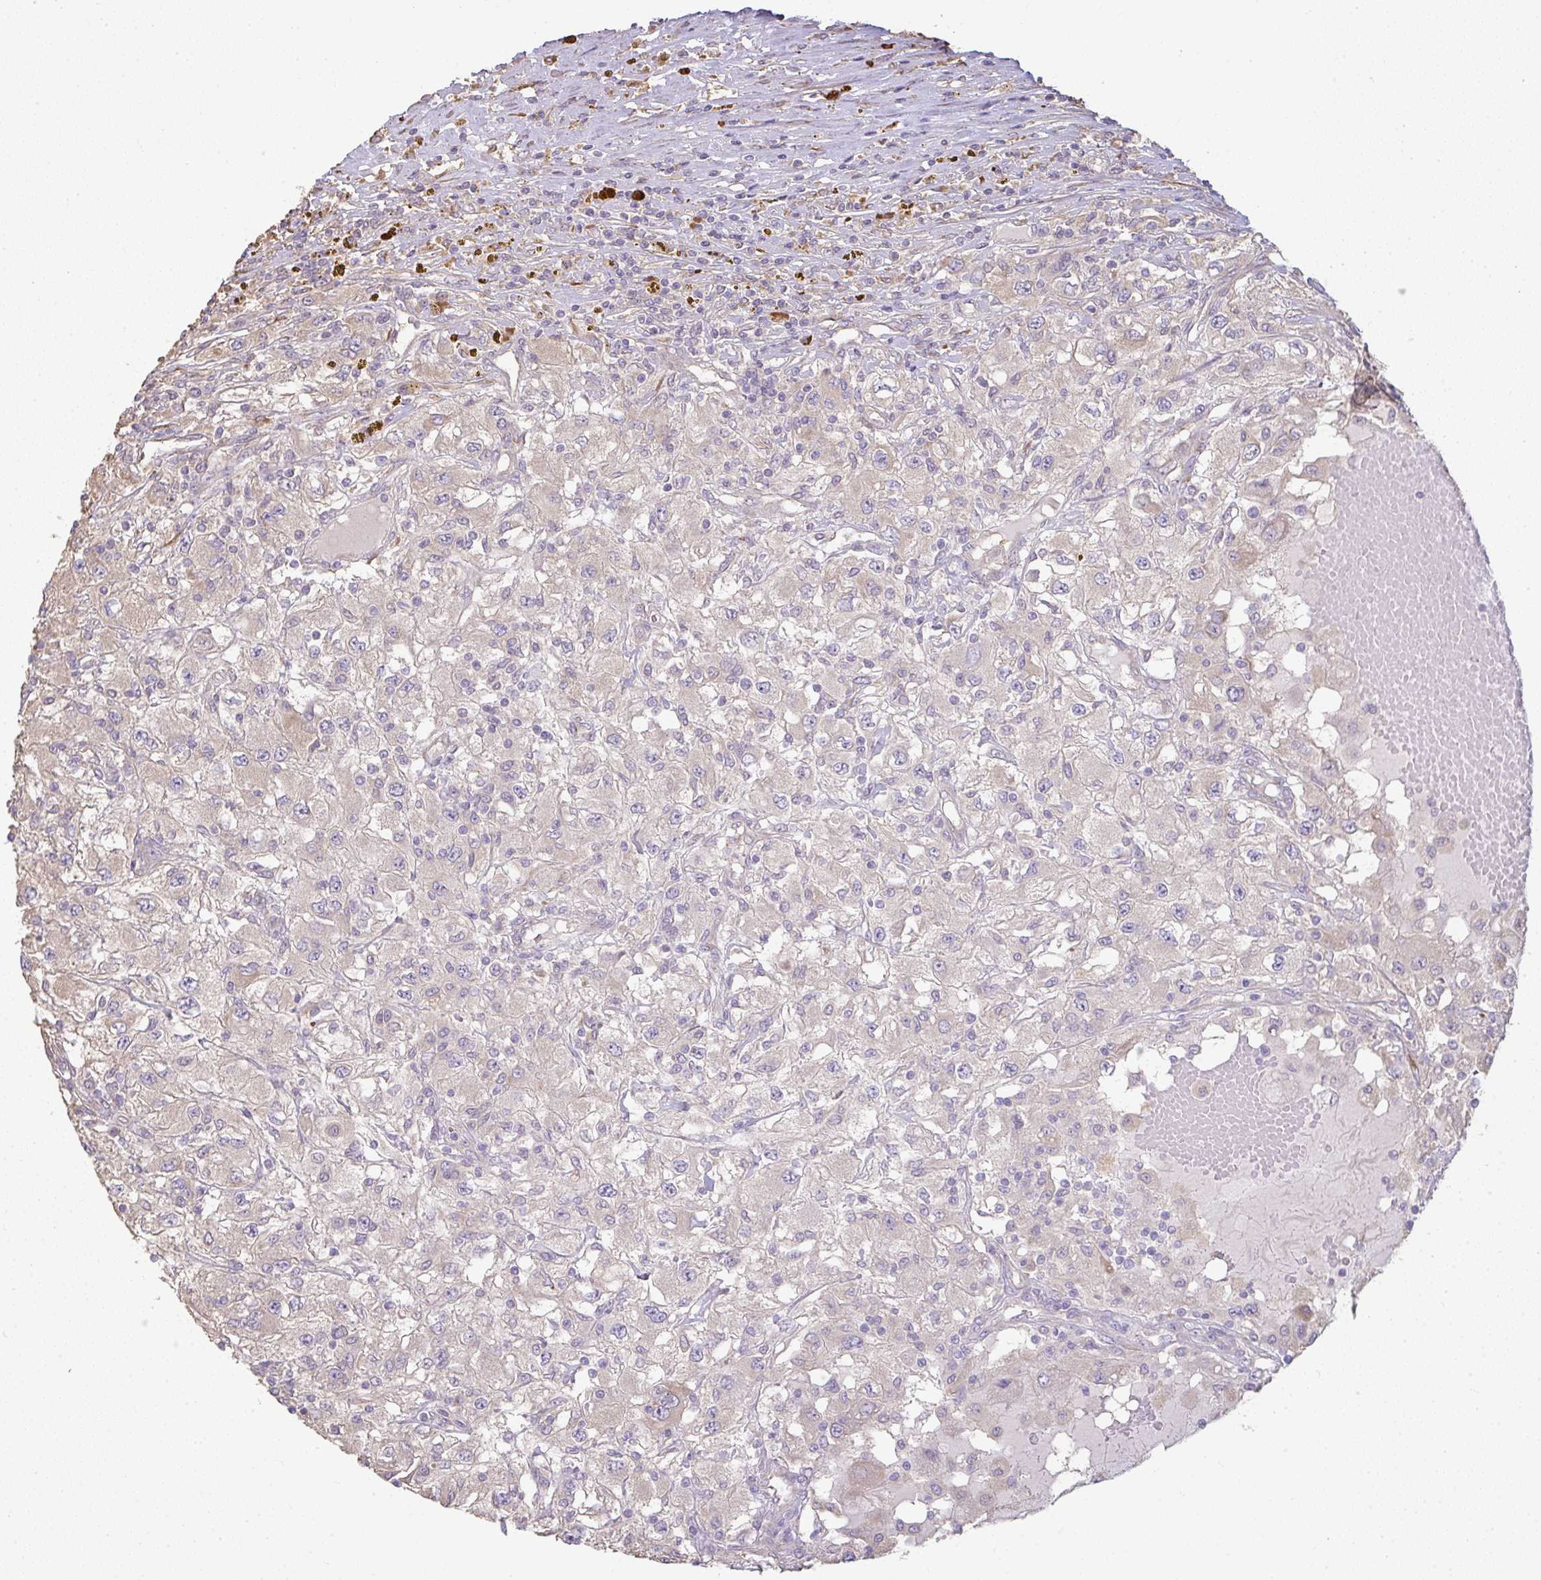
{"staining": {"intensity": "negative", "quantity": "none", "location": "none"}, "tissue": "renal cancer", "cell_type": "Tumor cells", "image_type": "cancer", "snomed": [{"axis": "morphology", "description": "Adenocarcinoma, NOS"}, {"axis": "topography", "description": "Kidney"}], "caption": "Immunohistochemistry image of neoplastic tissue: human renal cancer stained with DAB (3,3'-diaminobenzidine) reveals no significant protein expression in tumor cells.", "gene": "BRINP3", "patient": {"sex": "female", "age": 67}}